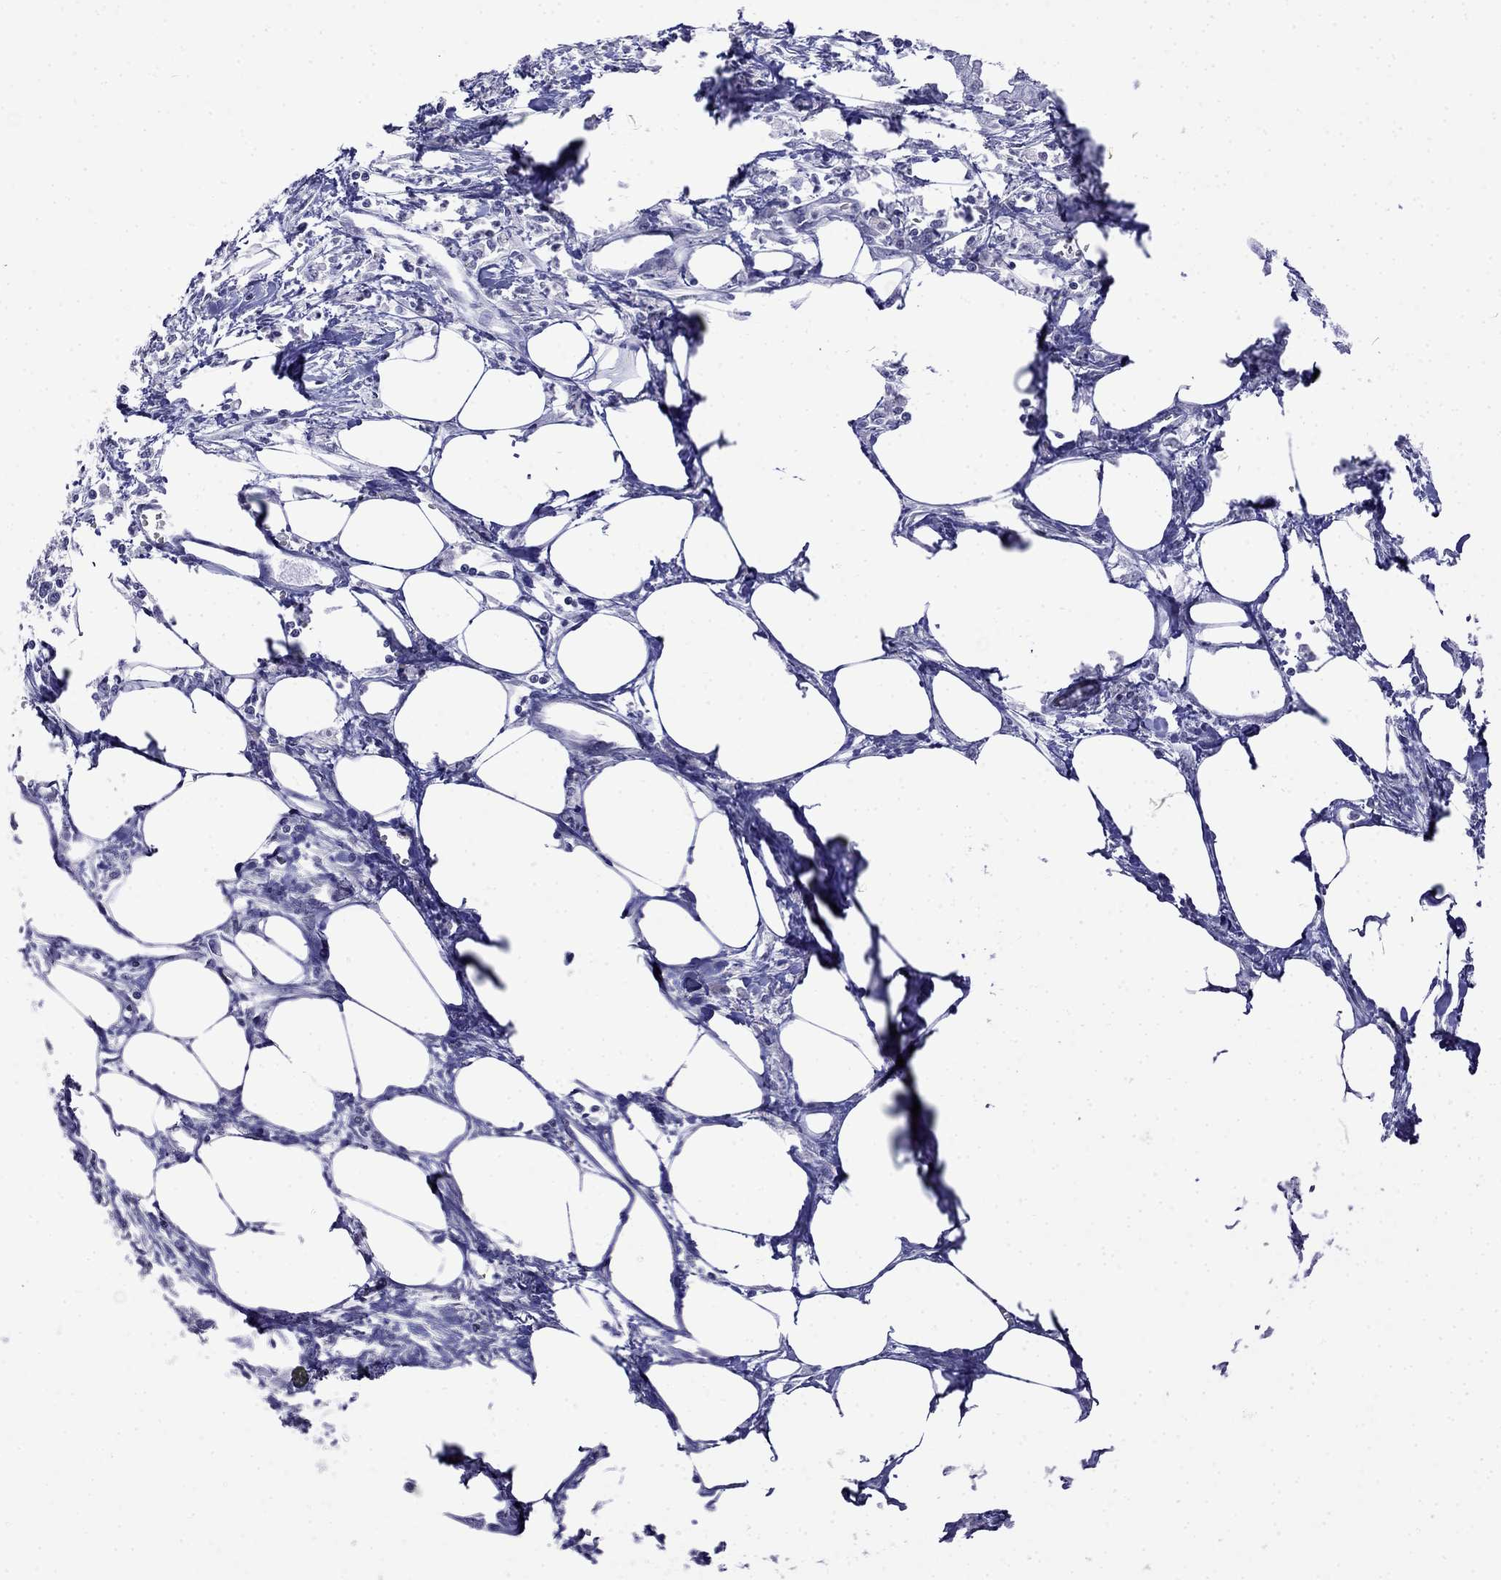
{"staining": {"intensity": "negative", "quantity": "none", "location": "none"}, "tissue": "pancreatic cancer", "cell_type": "Tumor cells", "image_type": "cancer", "snomed": [{"axis": "morphology", "description": "Adenocarcinoma, NOS"}, {"axis": "topography", "description": "Pancreas"}], "caption": "DAB immunohistochemical staining of adenocarcinoma (pancreatic) shows no significant staining in tumor cells.", "gene": "PRR18", "patient": {"sex": "male", "age": 70}}